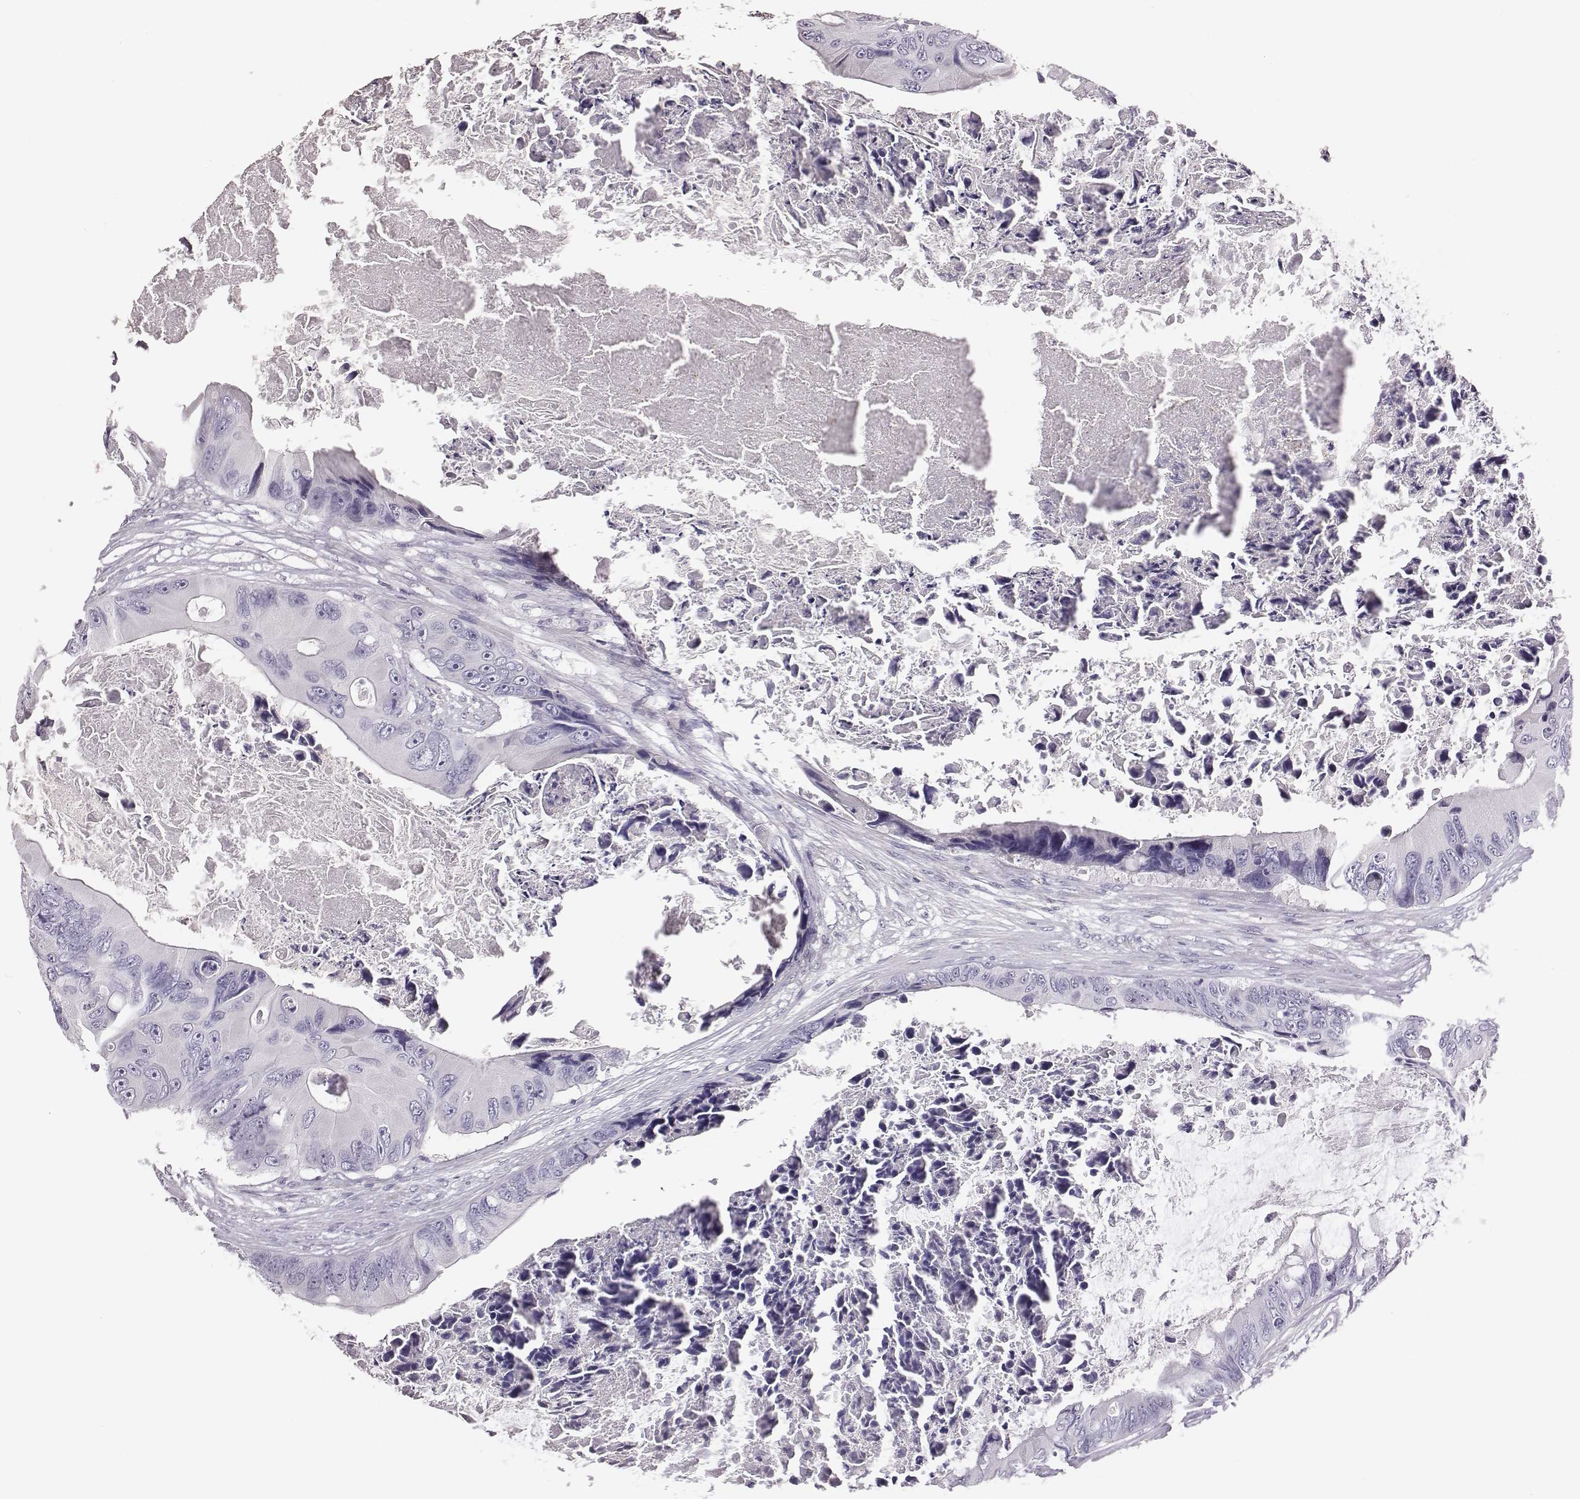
{"staining": {"intensity": "negative", "quantity": "none", "location": "none"}, "tissue": "colorectal cancer", "cell_type": "Tumor cells", "image_type": "cancer", "snomed": [{"axis": "morphology", "description": "Adenocarcinoma, NOS"}, {"axis": "topography", "description": "Rectum"}], "caption": "This micrograph is of adenocarcinoma (colorectal) stained with IHC to label a protein in brown with the nuclei are counter-stained blue. There is no staining in tumor cells.", "gene": "GUCA1A", "patient": {"sex": "male", "age": 63}}